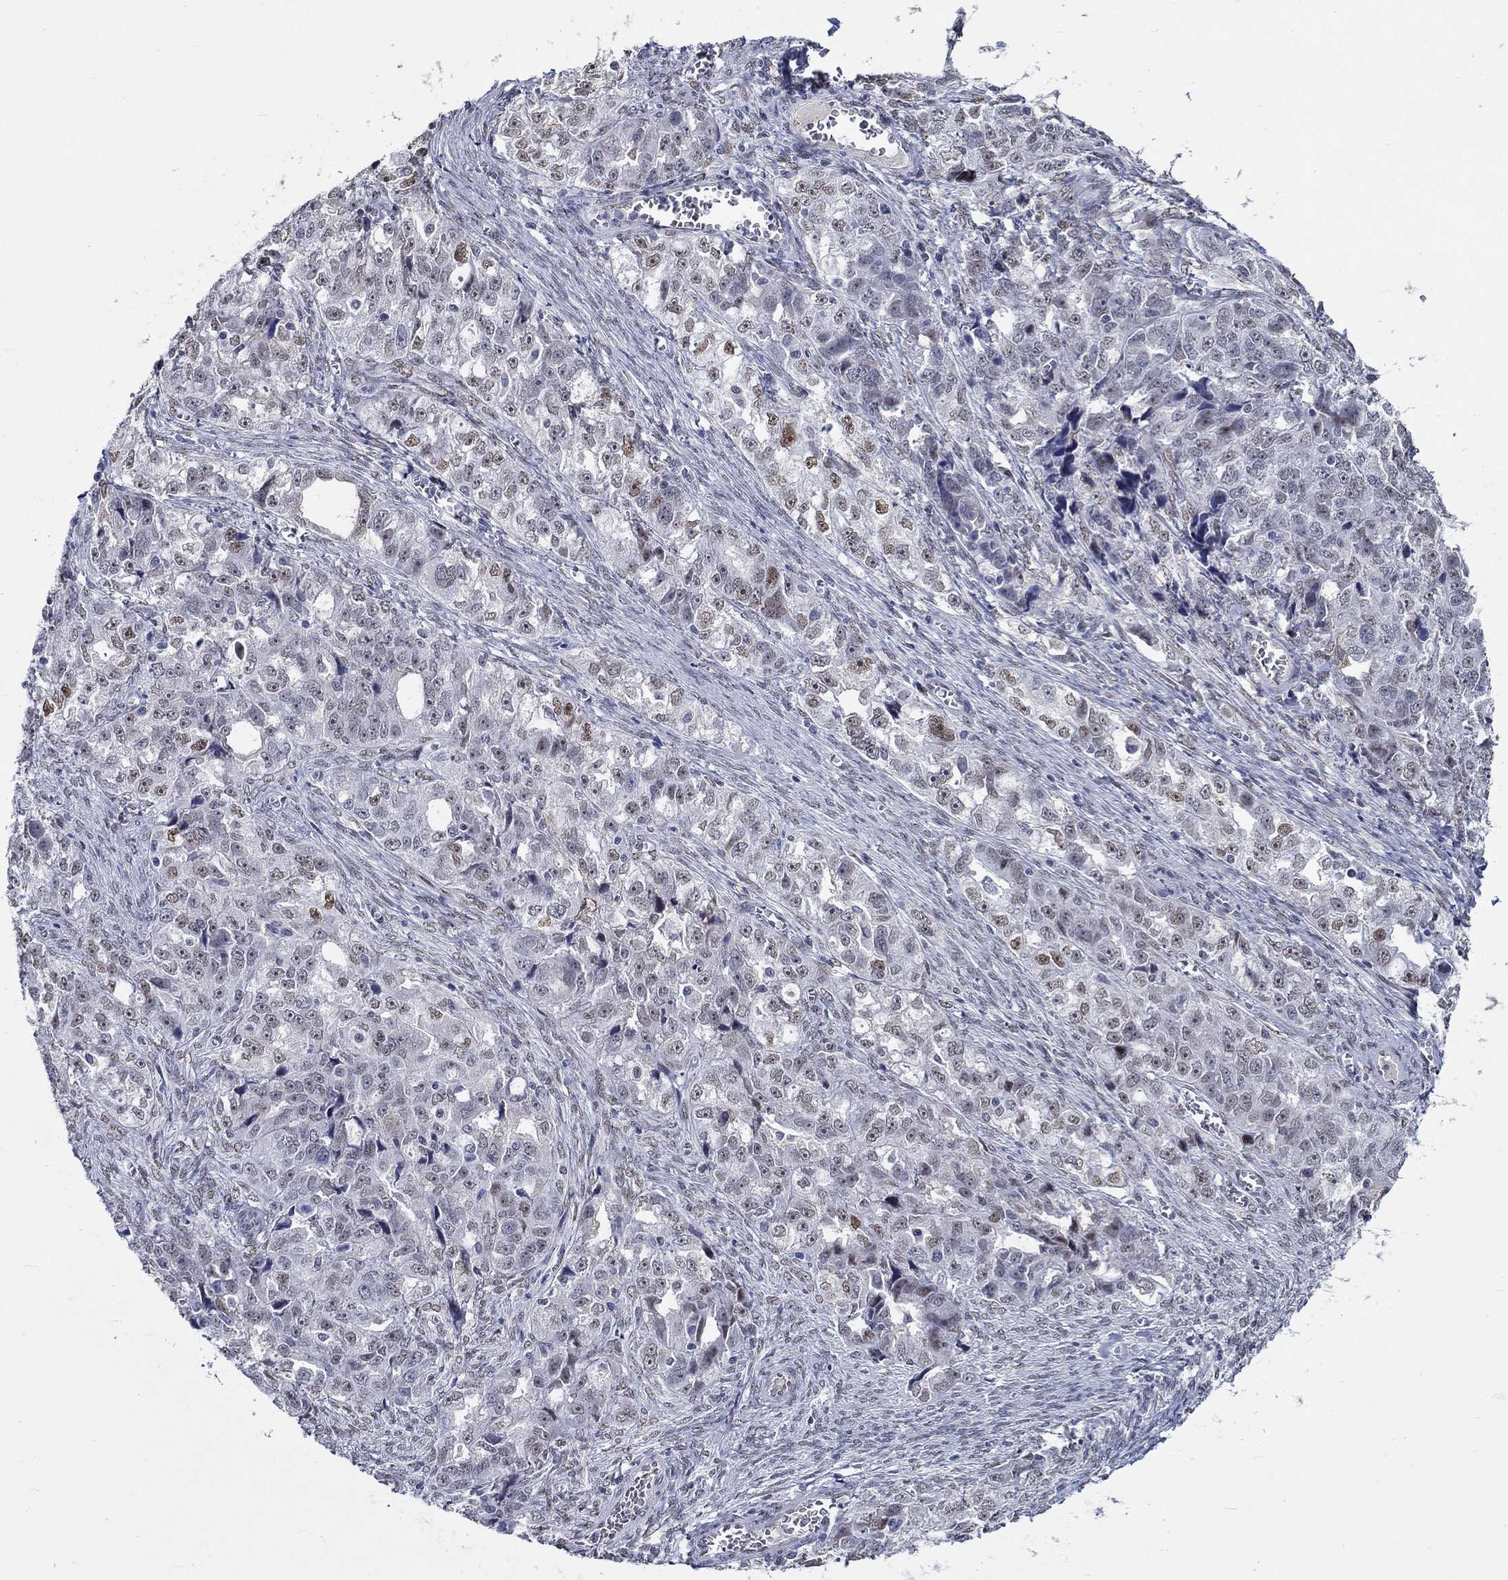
{"staining": {"intensity": "moderate", "quantity": "<25%", "location": "nuclear"}, "tissue": "ovarian cancer", "cell_type": "Tumor cells", "image_type": "cancer", "snomed": [{"axis": "morphology", "description": "Cystadenocarcinoma, serous, NOS"}, {"axis": "topography", "description": "Ovary"}], "caption": "This is an image of immunohistochemistry (IHC) staining of ovarian serous cystadenocarcinoma, which shows moderate expression in the nuclear of tumor cells.", "gene": "GATA2", "patient": {"sex": "female", "age": 51}}